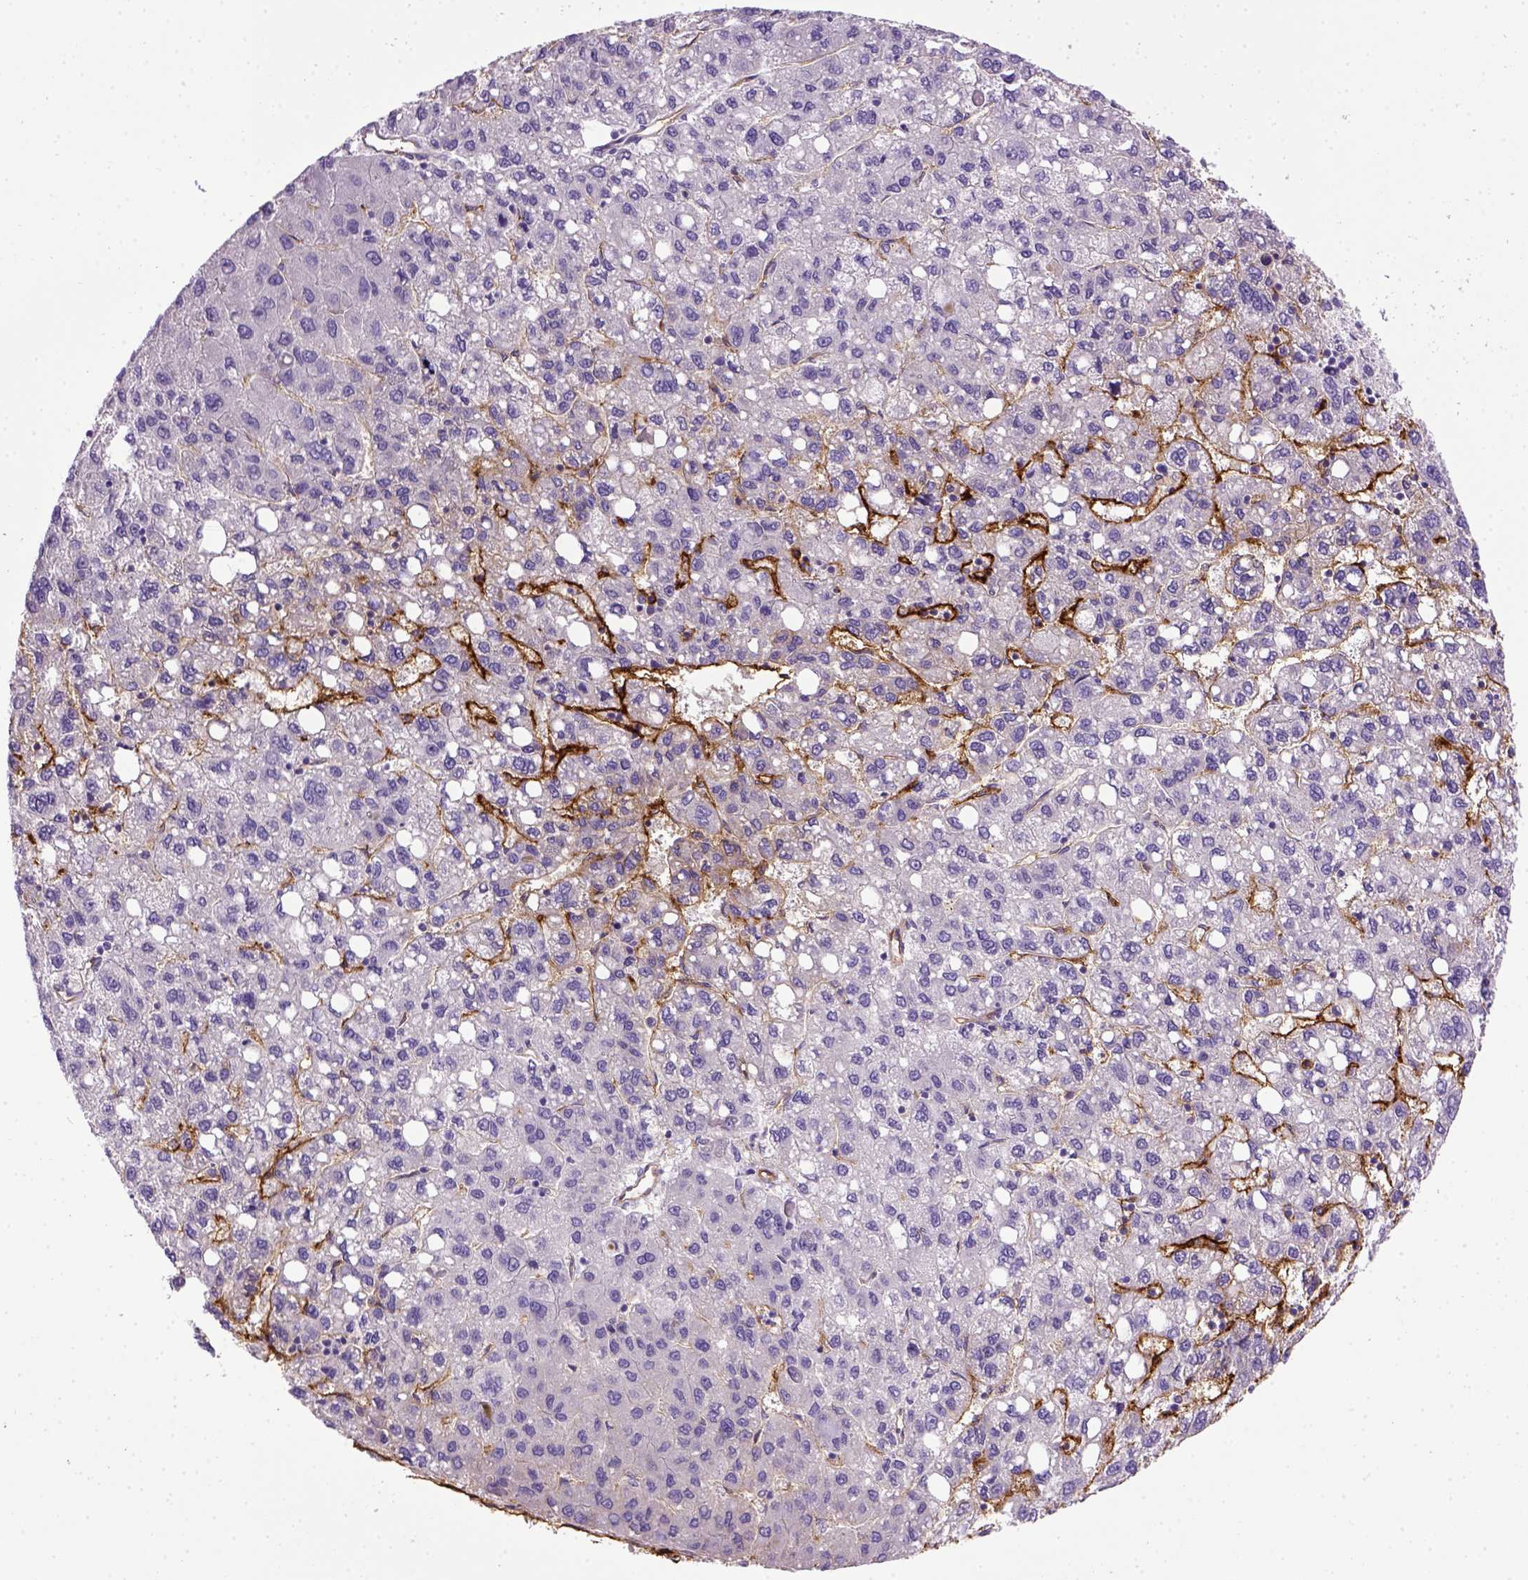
{"staining": {"intensity": "negative", "quantity": "none", "location": "none"}, "tissue": "liver cancer", "cell_type": "Tumor cells", "image_type": "cancer", "snomed": [{"axis": "morphology", "description": "Carcinoma, Hepatocellular, NOS"}, {"axis": "topography", "description": "Liver"}], "caption": "Immunohistochemistry image of neoplastic tissue: liver cancer stained with DAB shows no significant protein expression in tumor cells. (DAB immunohistochemistry (IHC), high magnification).", "gene": "ENG", "patient": {"sex": "female", "age": 82}}